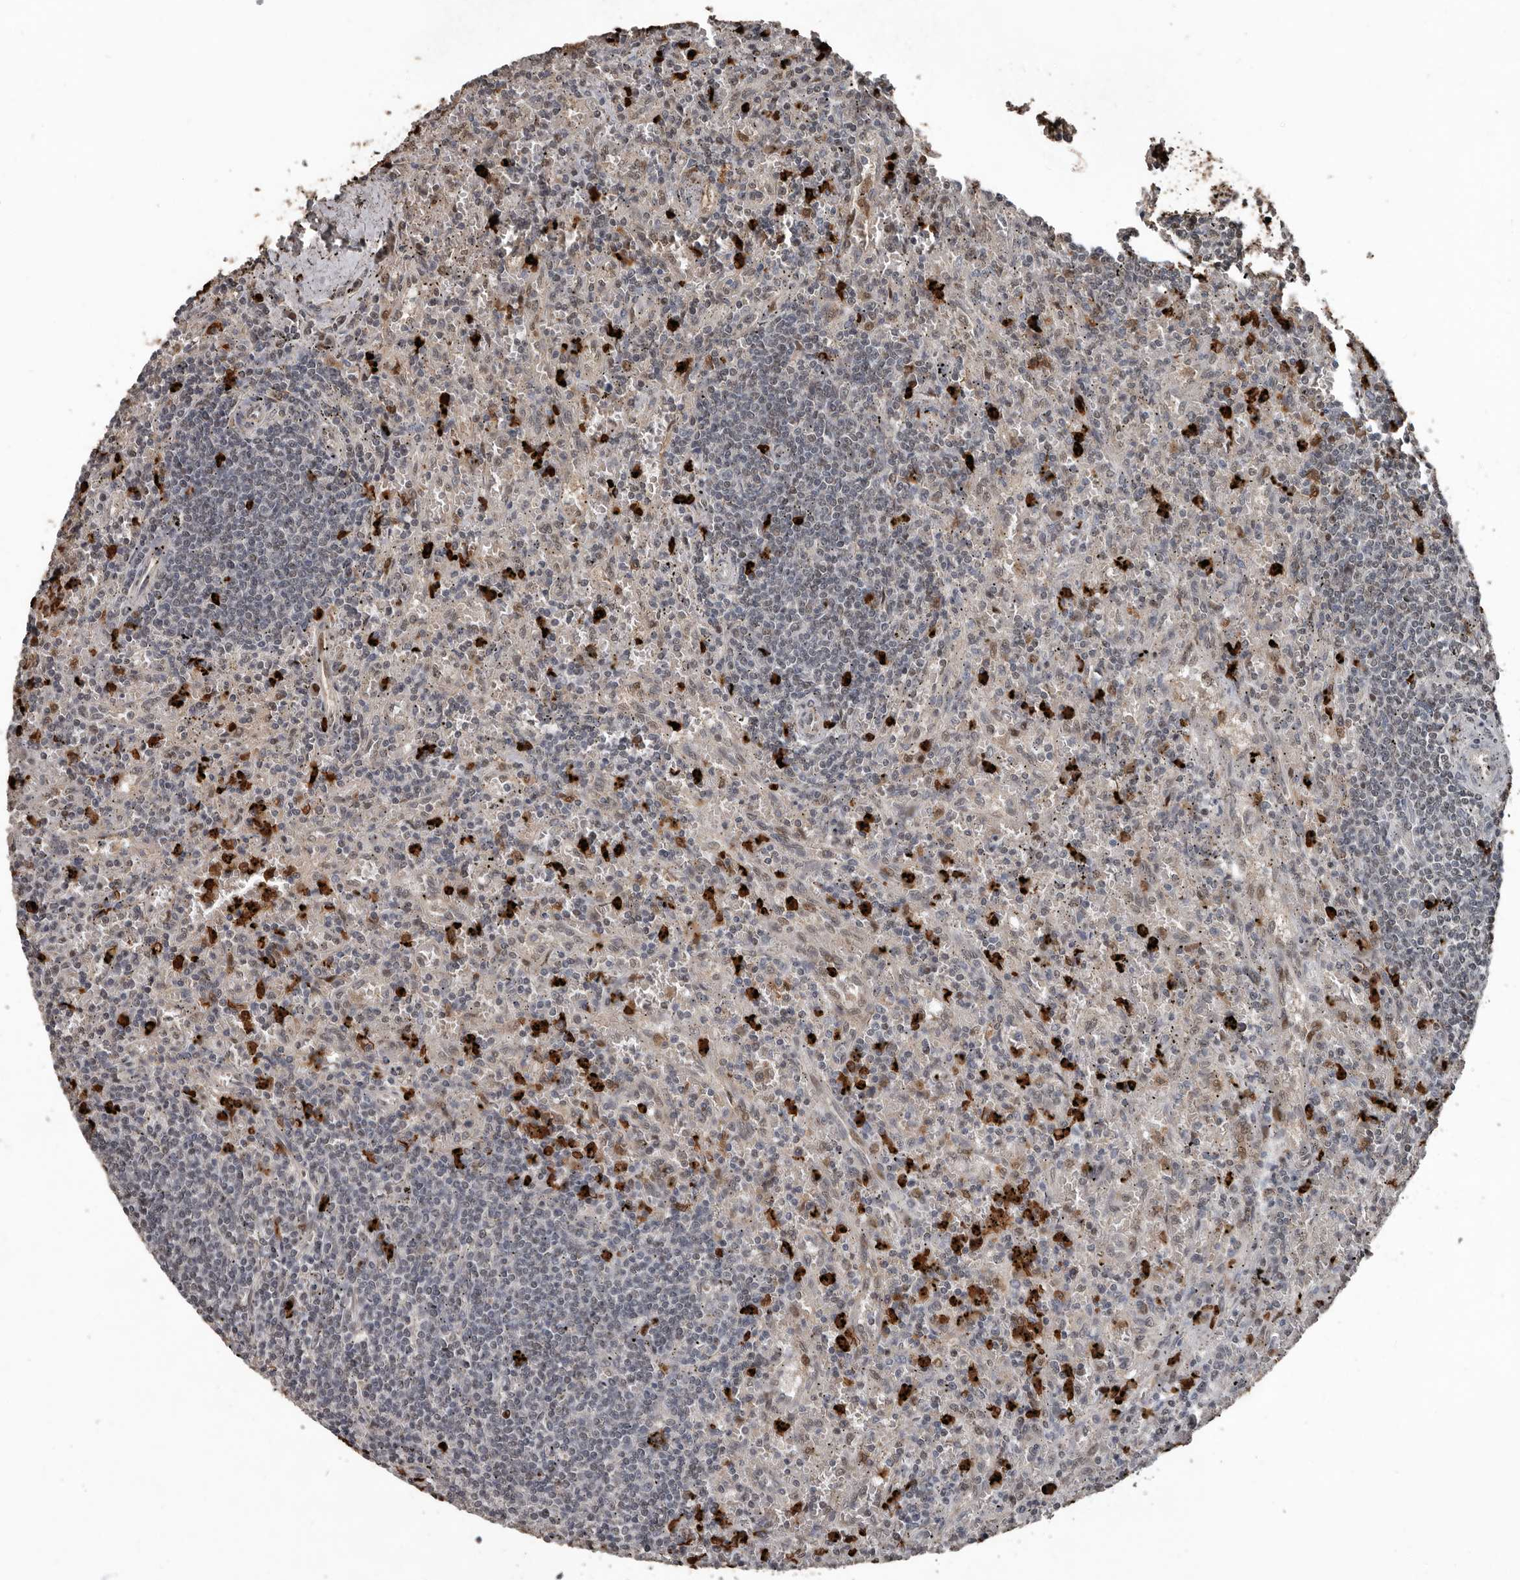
{"staining": {"intensity": "negative", "quantity": "none", "location": "none"}, "tissue": "lymphoma", "cell_type": "Tumor cells", "image_type": "cancer", "snomed": [{"axis": "morphology", "description": "Malignant lymphoma, non-Hodgkin's type, Low grade"}, {"axis": "topography", "description": "Spleen"}], "caption": "An immunohistochemistry (IHC) image of malignant lymphoma, non-Hodgkin's type (low-grade) is shown. There is no staining in tumor cells of malignant lymphoma, non-Hodgkin's type (low-grade). (Immunohistochemistry (ihc), brightfield microscopy, high magnification).", "gene": "FSBP", "patient": {"sex": "male", "age": 76}}